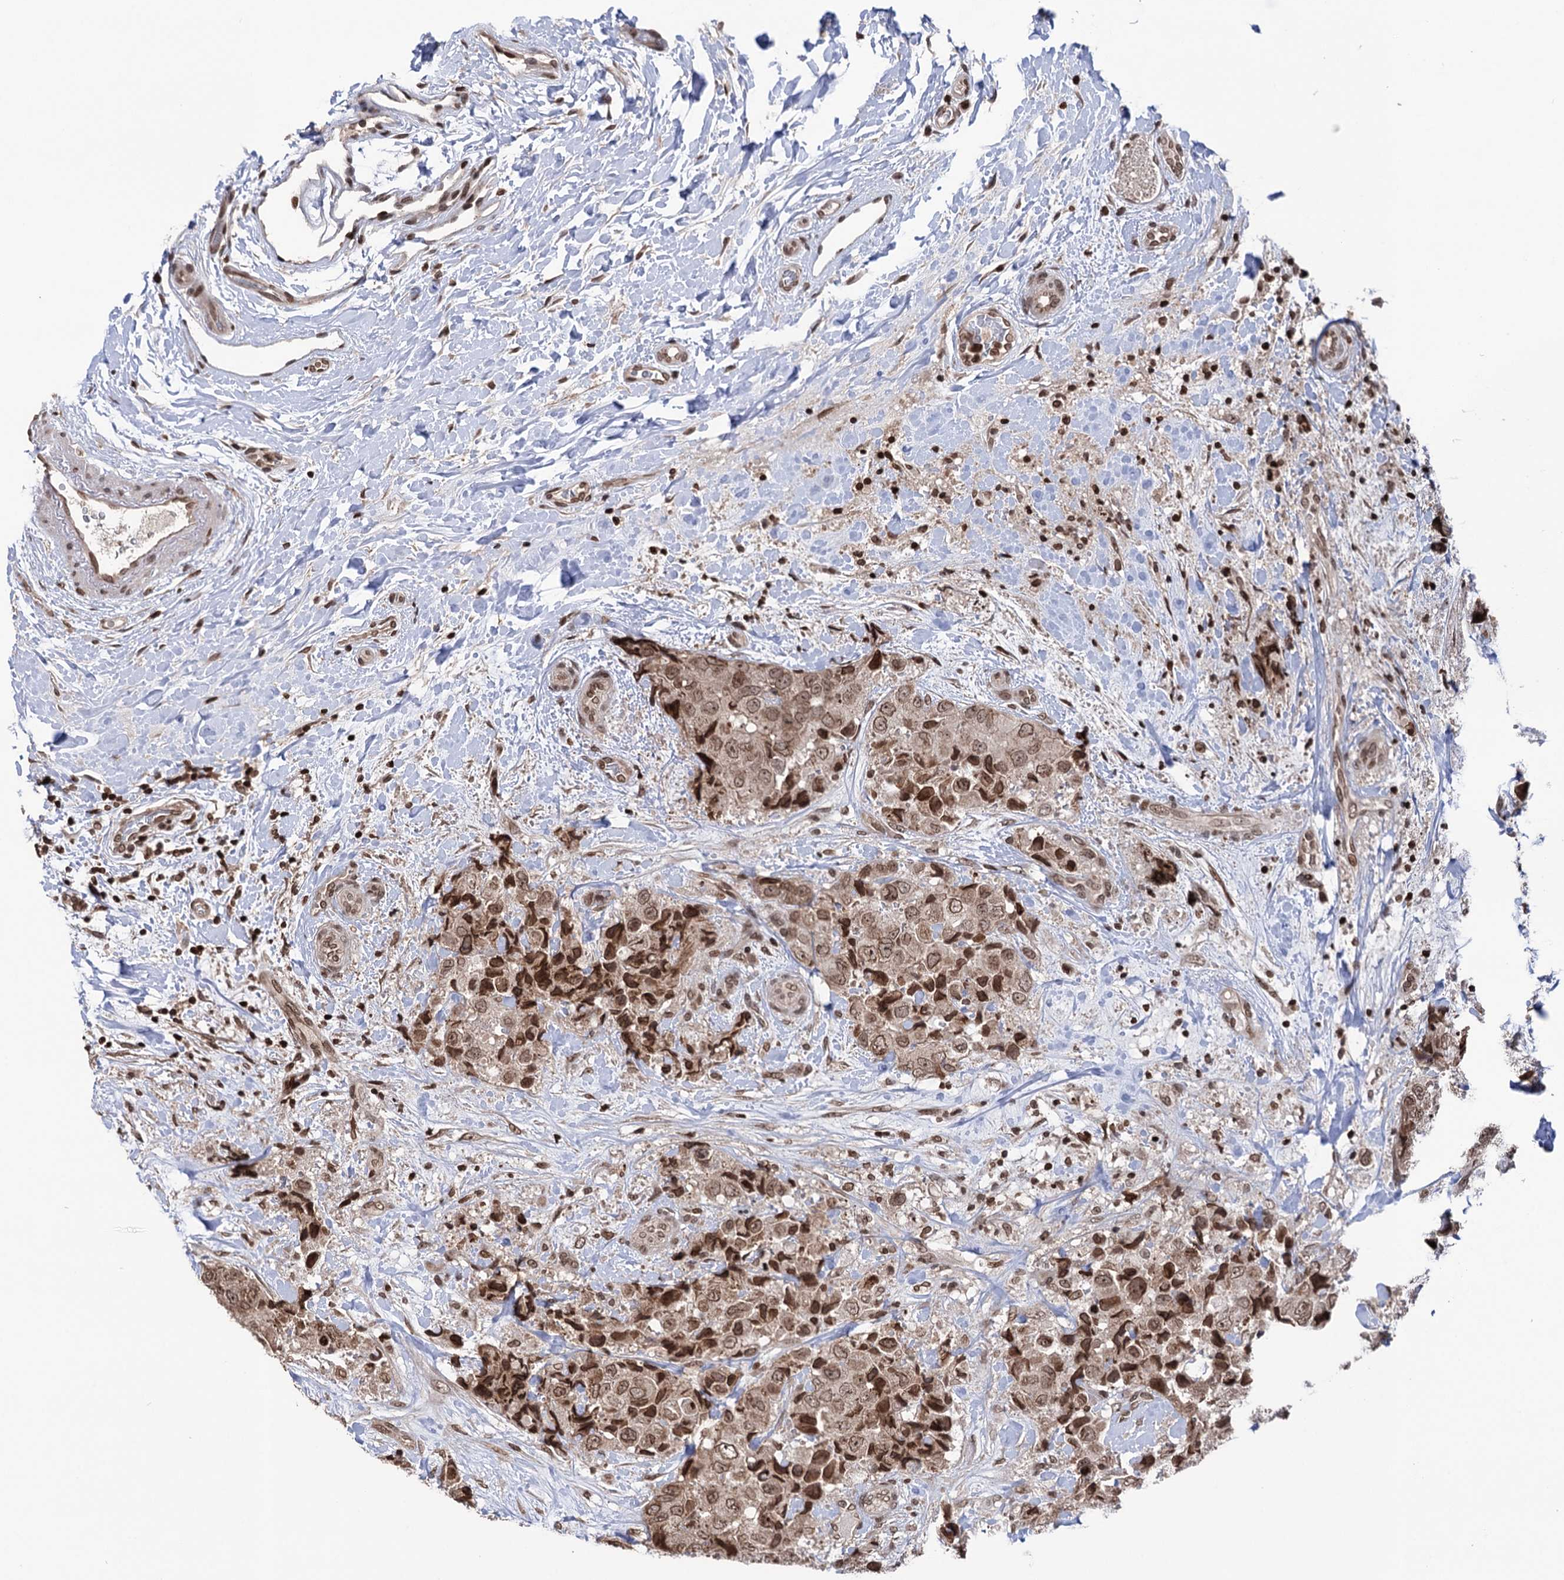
{"staining": {"intensity": "moderate", "quantity": ">75%", "location": "nuclear"}, "tissue": "breast cancer", "cell_type": "Tumor cells", "image_type": "cancer", "snomed": [{"axis": "morphology", "description": "Duct carcinoma"}, {"axis": "topography", "description": "Breast"}], "caption": "A photomicrograph of breast invasive ductal carcinoma stained for a protein displays moderate nuclear brown staining in tumor cells.", "gene": "CCDC77", "patient": {"sex": "female", "age": 62}}